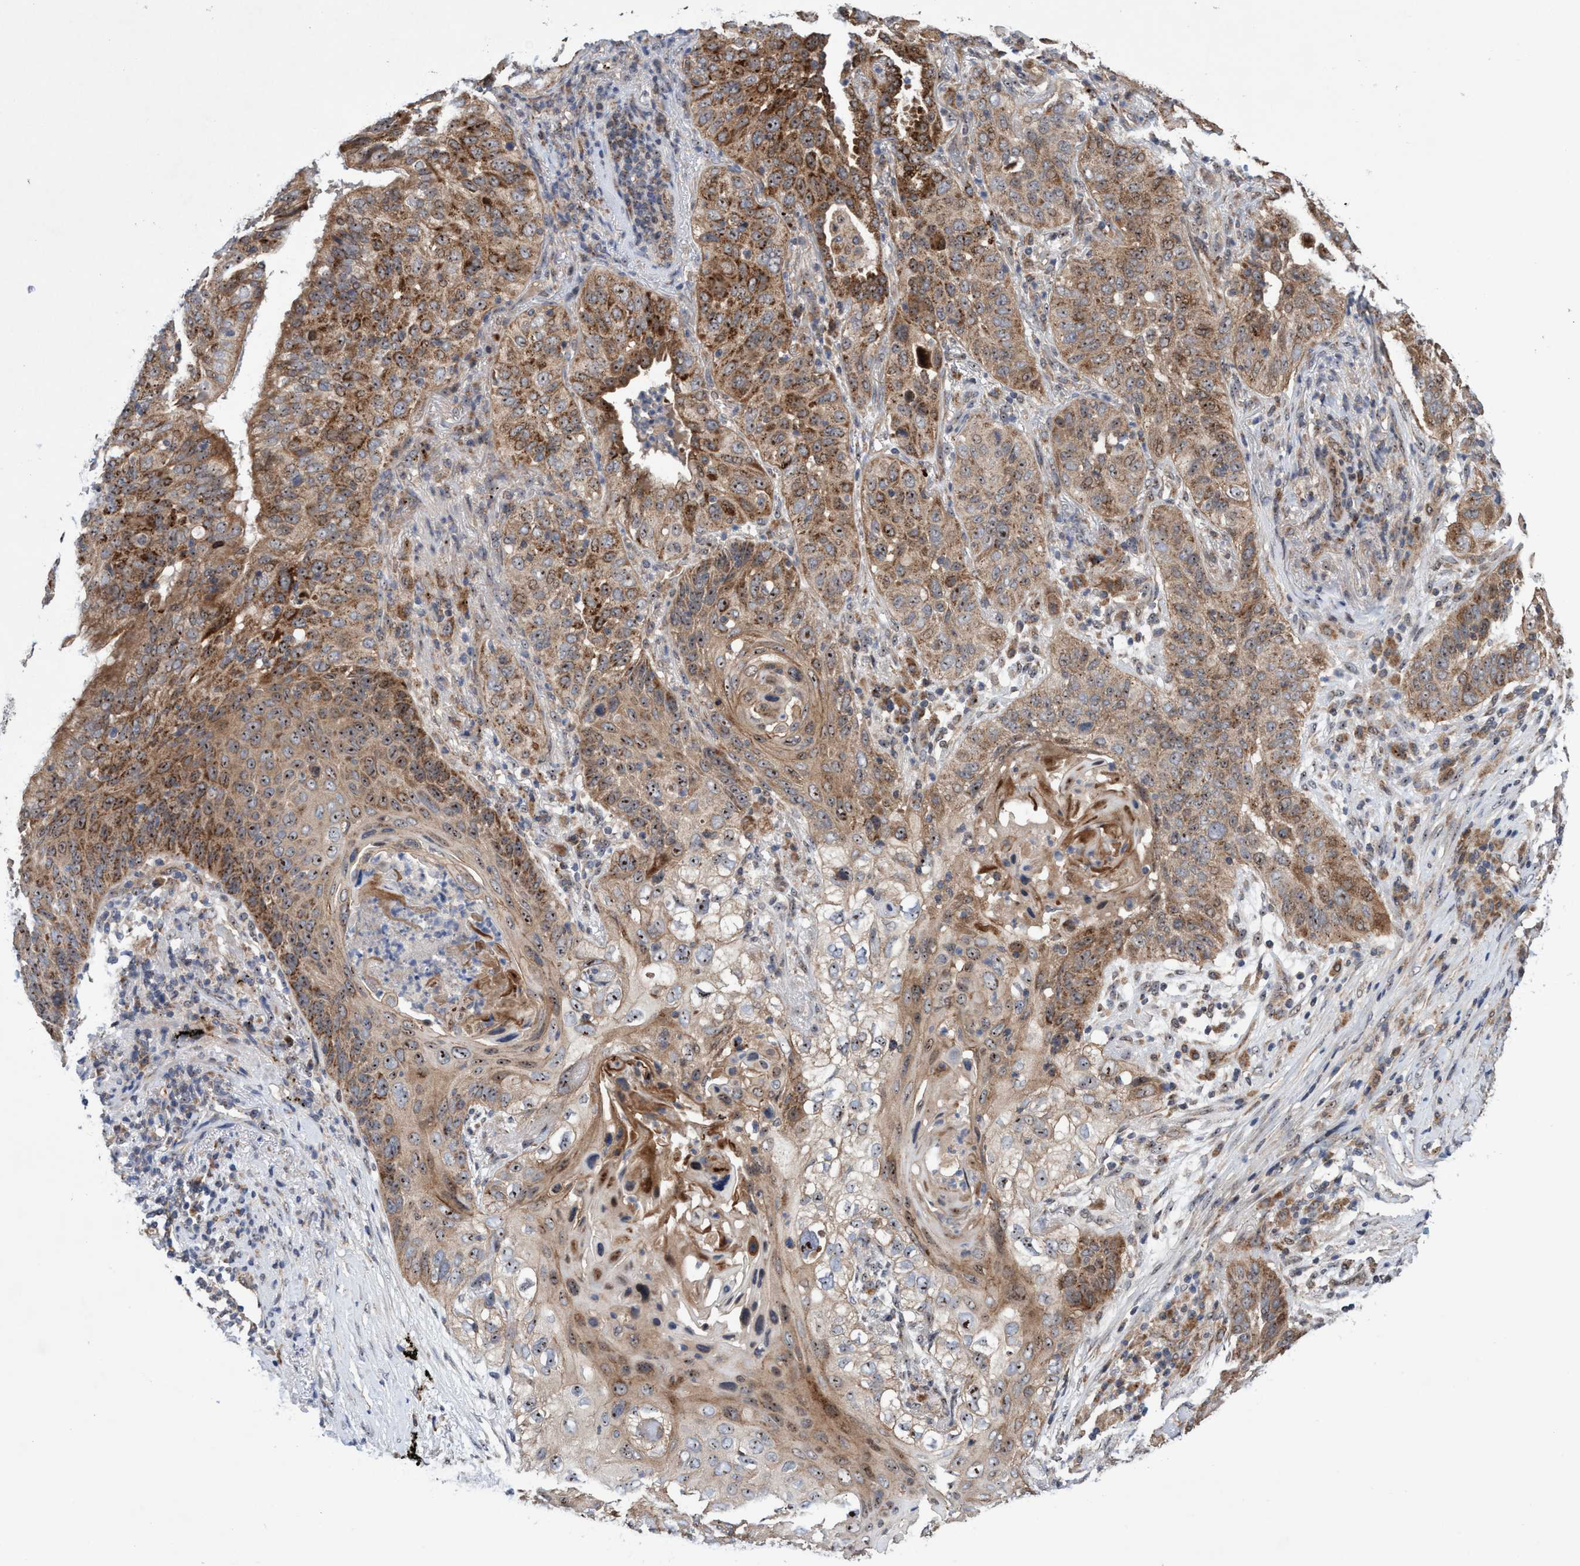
{"staining": {"intensity": "moderate", "quantity": ">75%", "location": "cytoplasmic/membranous,nuclear"}, "tissue": "lung cancer", "cell_type": "Tumor cells", "image_type": "cancer", "snomed": [{"axis": "morphology", "description": "Squamous cell carcinoma, NOS"}, {"axis": "topography", "description": "Lung"}], "caption": "A brown stain labels moderate cytoplasmic/membranous and nuclear staining of a protein in human lung cancer (squamous cell carcinoma) tumor cells. Nuclei are stained in blue.", "gene": "P2RY14", "patient": {"sex": "female", "age": 67}}